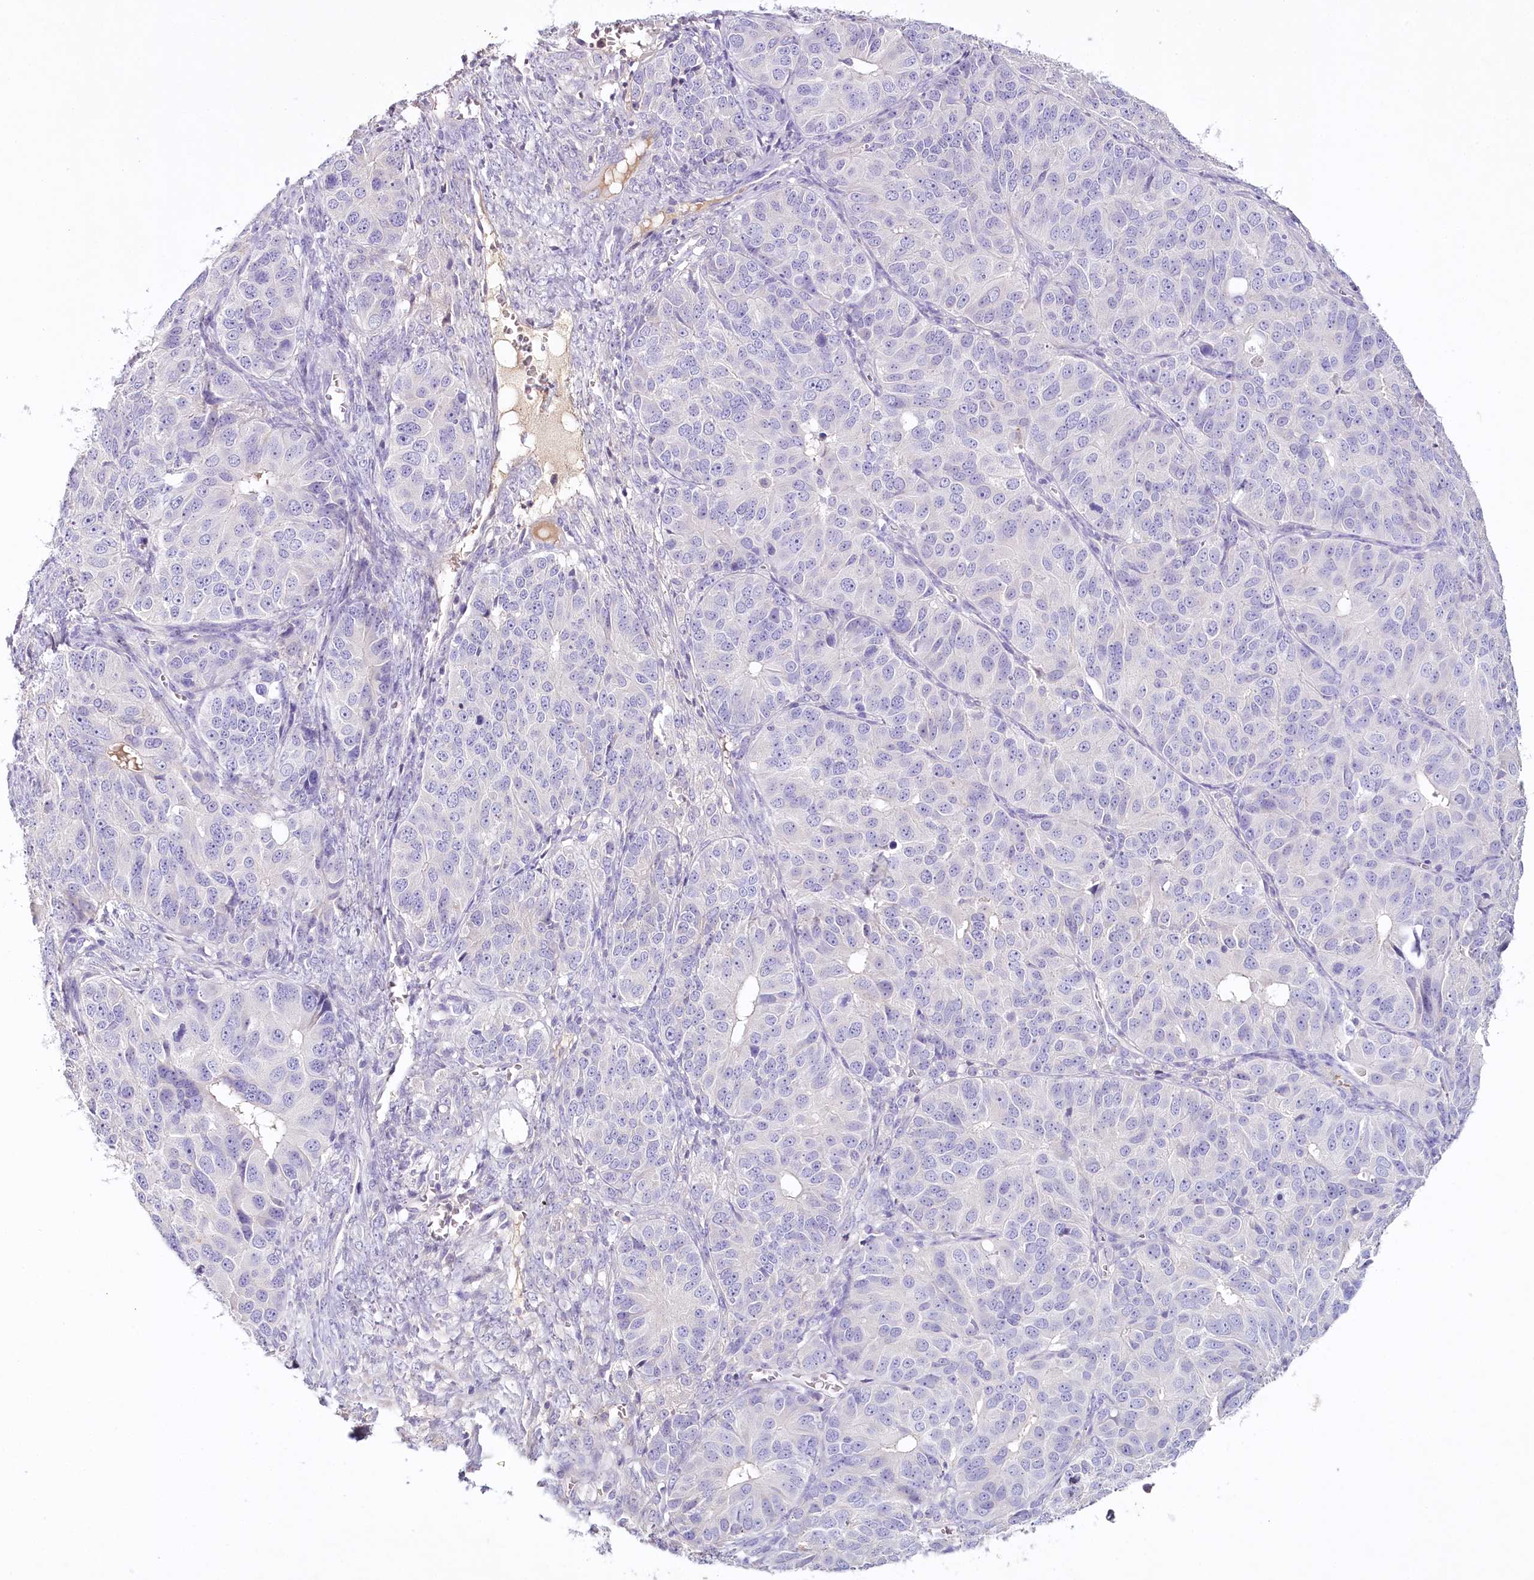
{"staining": {"intensity": "negative", "quantity": "none", "location": "none"}, "tissue": "ovarian cancer", "cell_type": "Tumor cells", "image_type": "cancer", "snomed": [{"axis": "morphology", "description": "Carcinoma, endometroid"}, {"axis": "topography", "description": "Ovary"}], "caption": "This is an IHC image of human endometroid carcinoma (ovarian). There is no expression in tumor cells.", "gene": "HPD", "patient": {"sex": "female", "age": 51}}